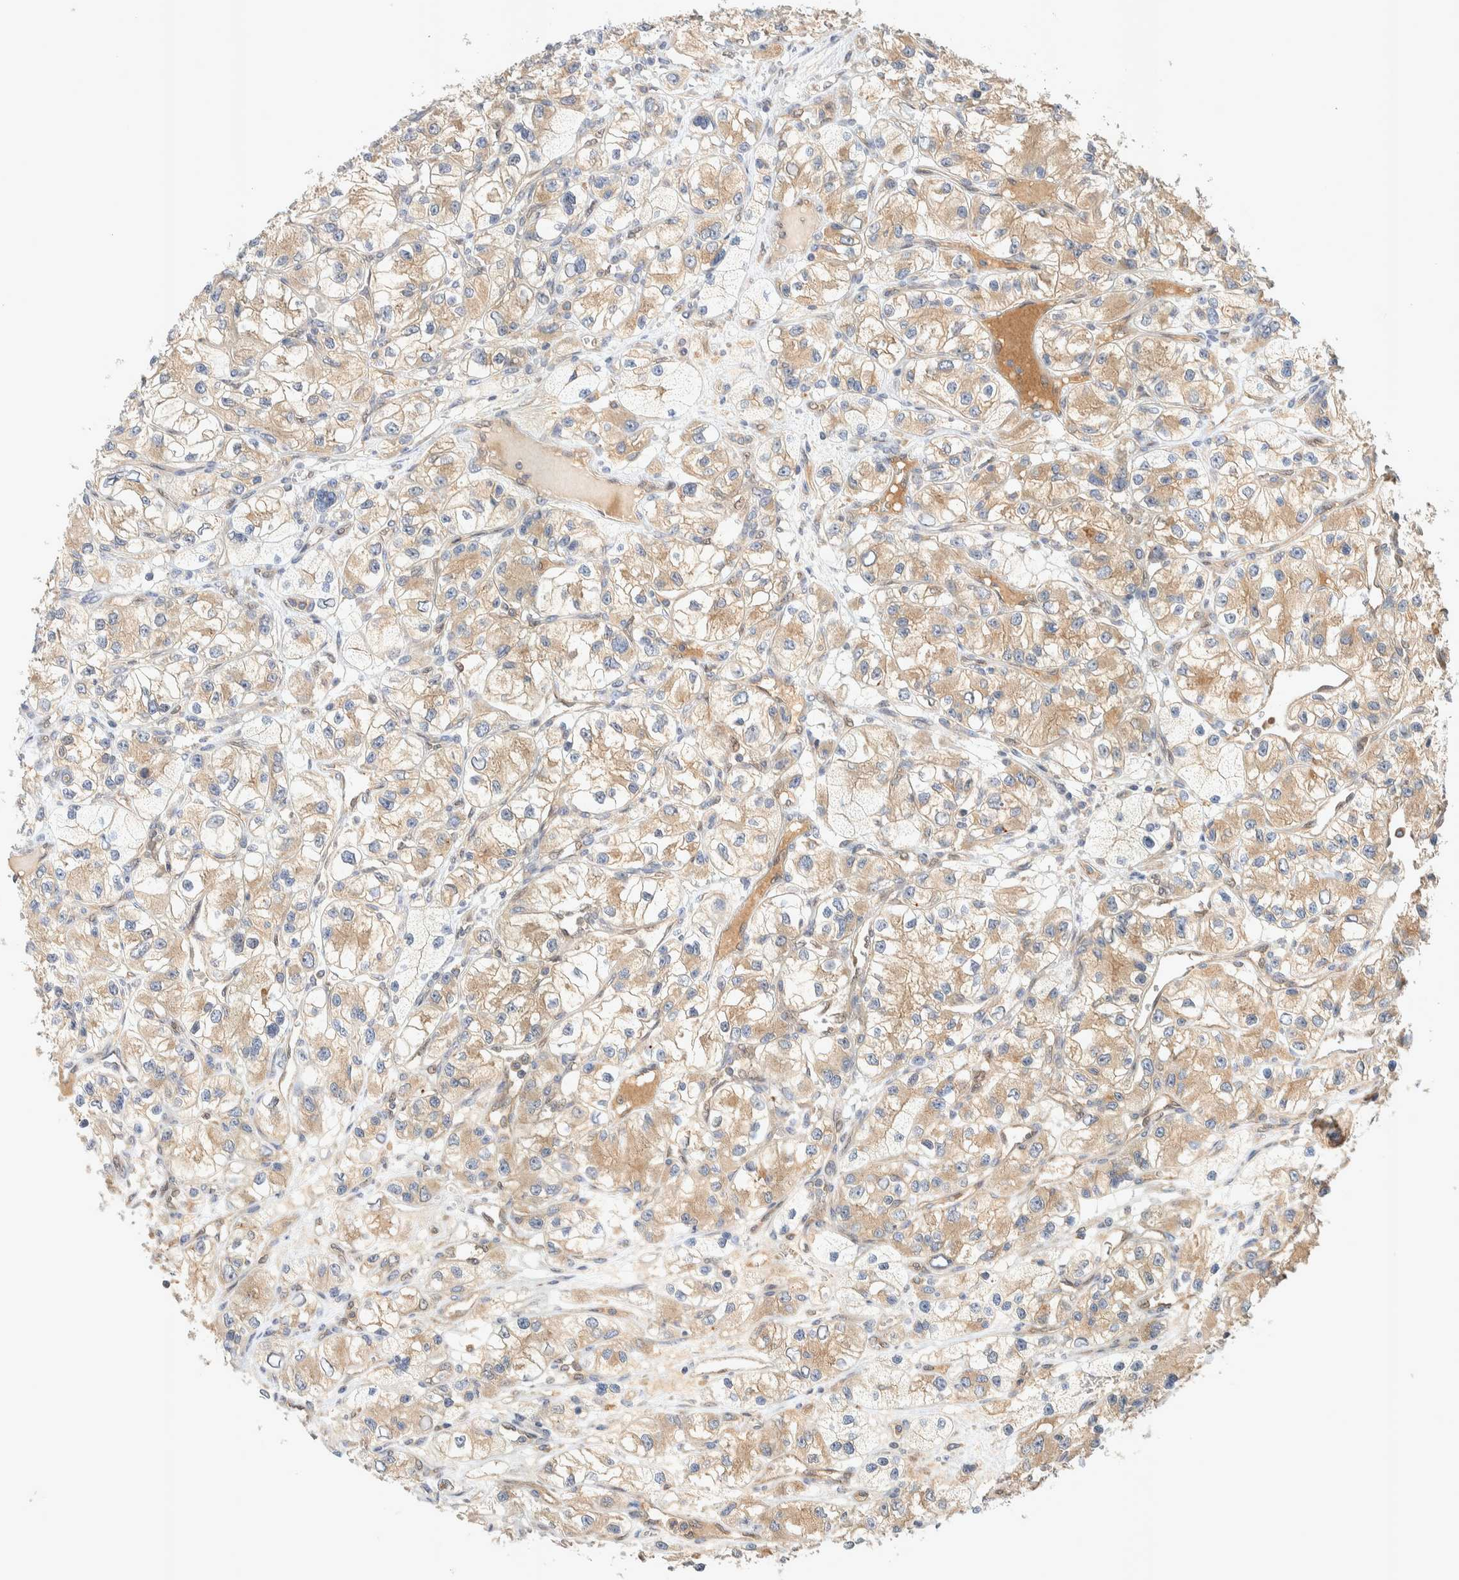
{"staining": {"intensity": "moderate", "quantity": ">75%", "location": "cytoplasmic/membranous"}, "tissue": "renal cancer", "cell_type": "Tumor cells", "image_type": "cancer", "snomed": [{"axis": "morphology", "description": "Adenocarcinoma, NOS"}, {"axis": "topography", "description": "Kidney"}], "caption": "Moderate cytoplasmic/membranous staining is present in approximately >75% of tumor cells in renal cancer (adenocarcinoma). The protein of interest is shown in brown color, while the nuclei are stained blue.", "gene": "PXK", "patient": {"sex": "female", "age": 57}}